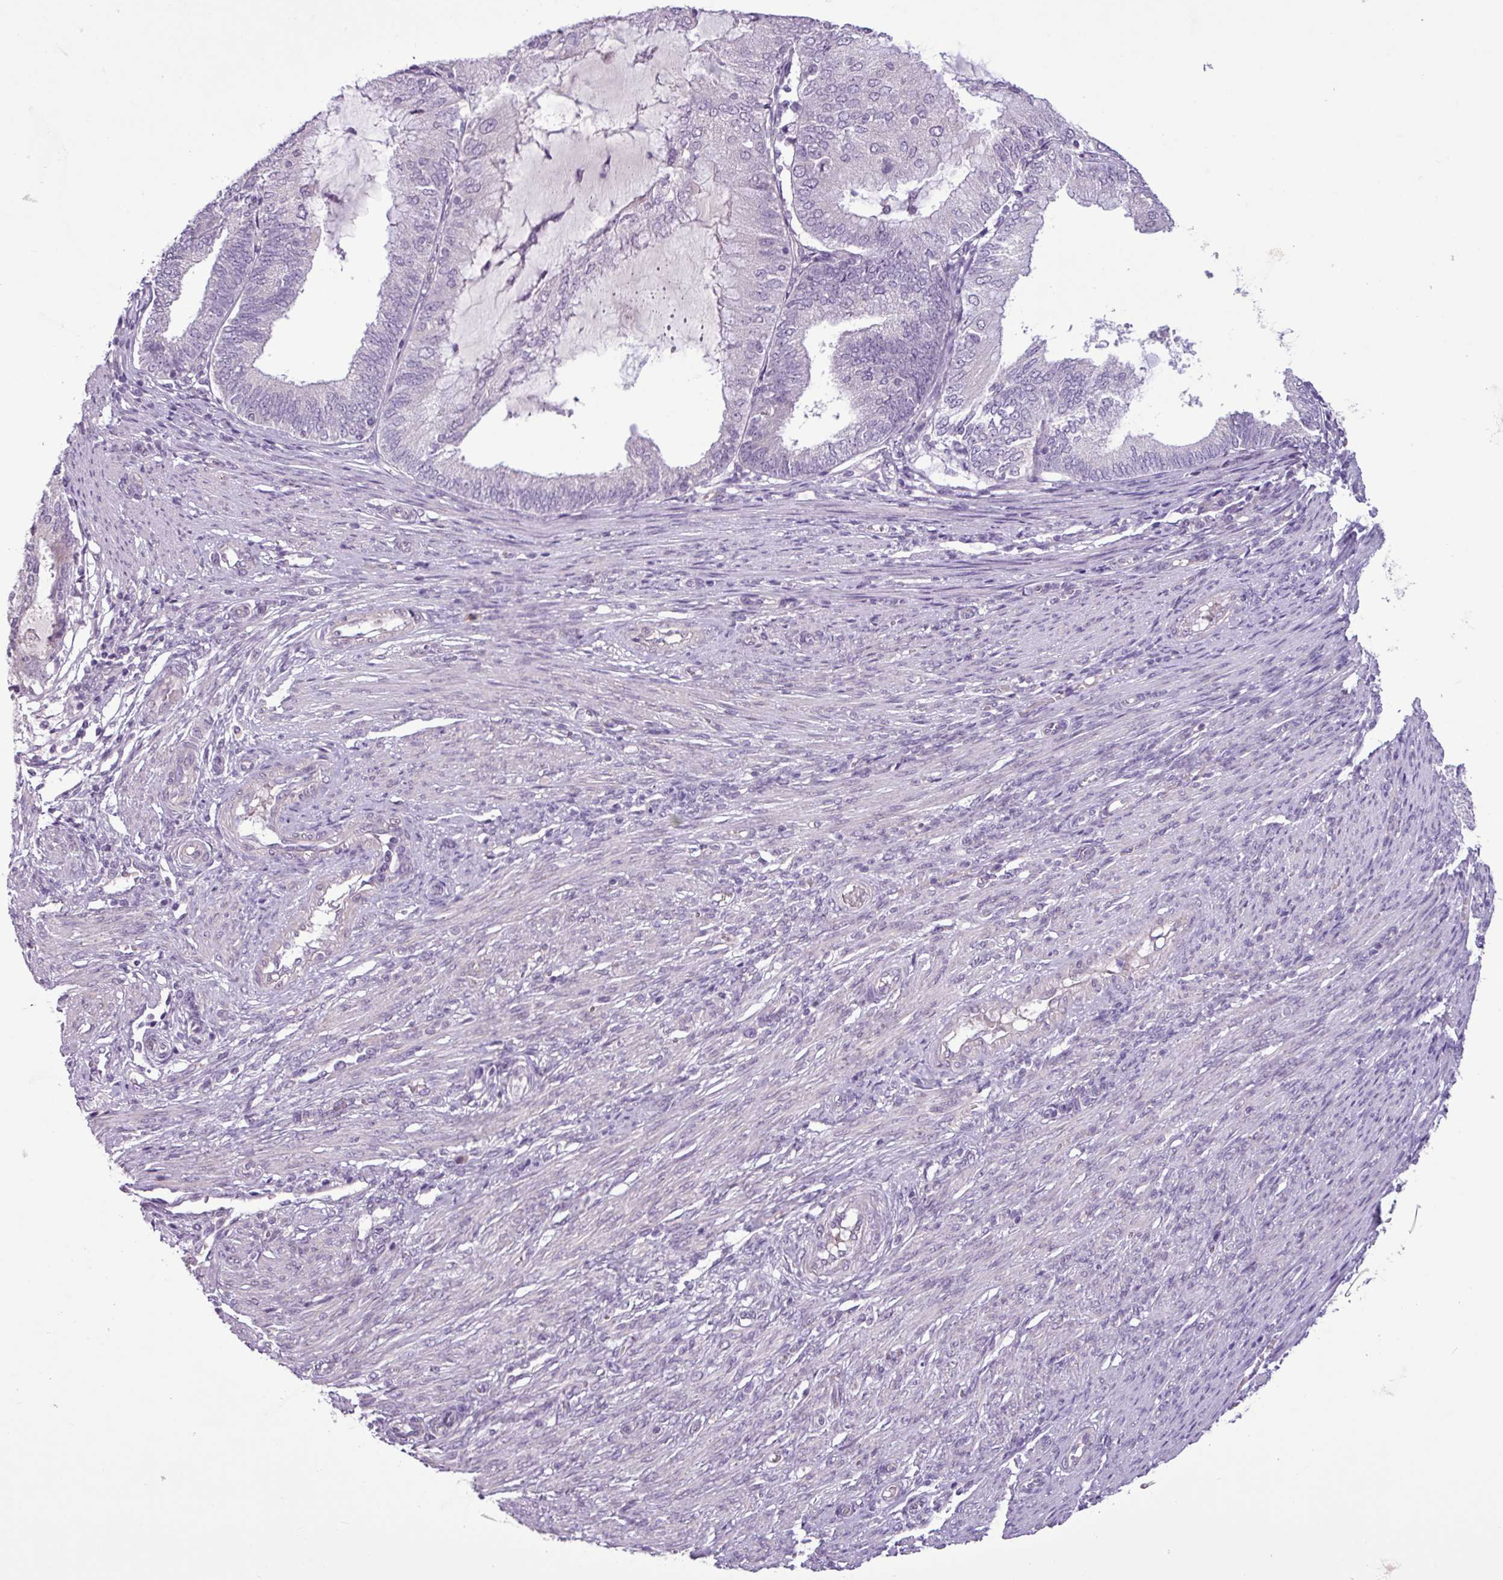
{"staining": {"intensity": "negative", "quantity": "none", "location": "none"}, "tissue": "endometrial cancer", "cell_type": "Tumor cells", "image_type": "cancer", "snomed": [{"axis": "morphology", "description": "Adenocarcinoma, NOS"}, {"axis": "topography", "description": "Endometrium"}], "caption": "Protein analysis of endometrial cancer (adenocarcinoma) displays no significant positivity in tumor cells.", "gene": "C9orf24", "patient": {"sex": "female", "age": 81}}